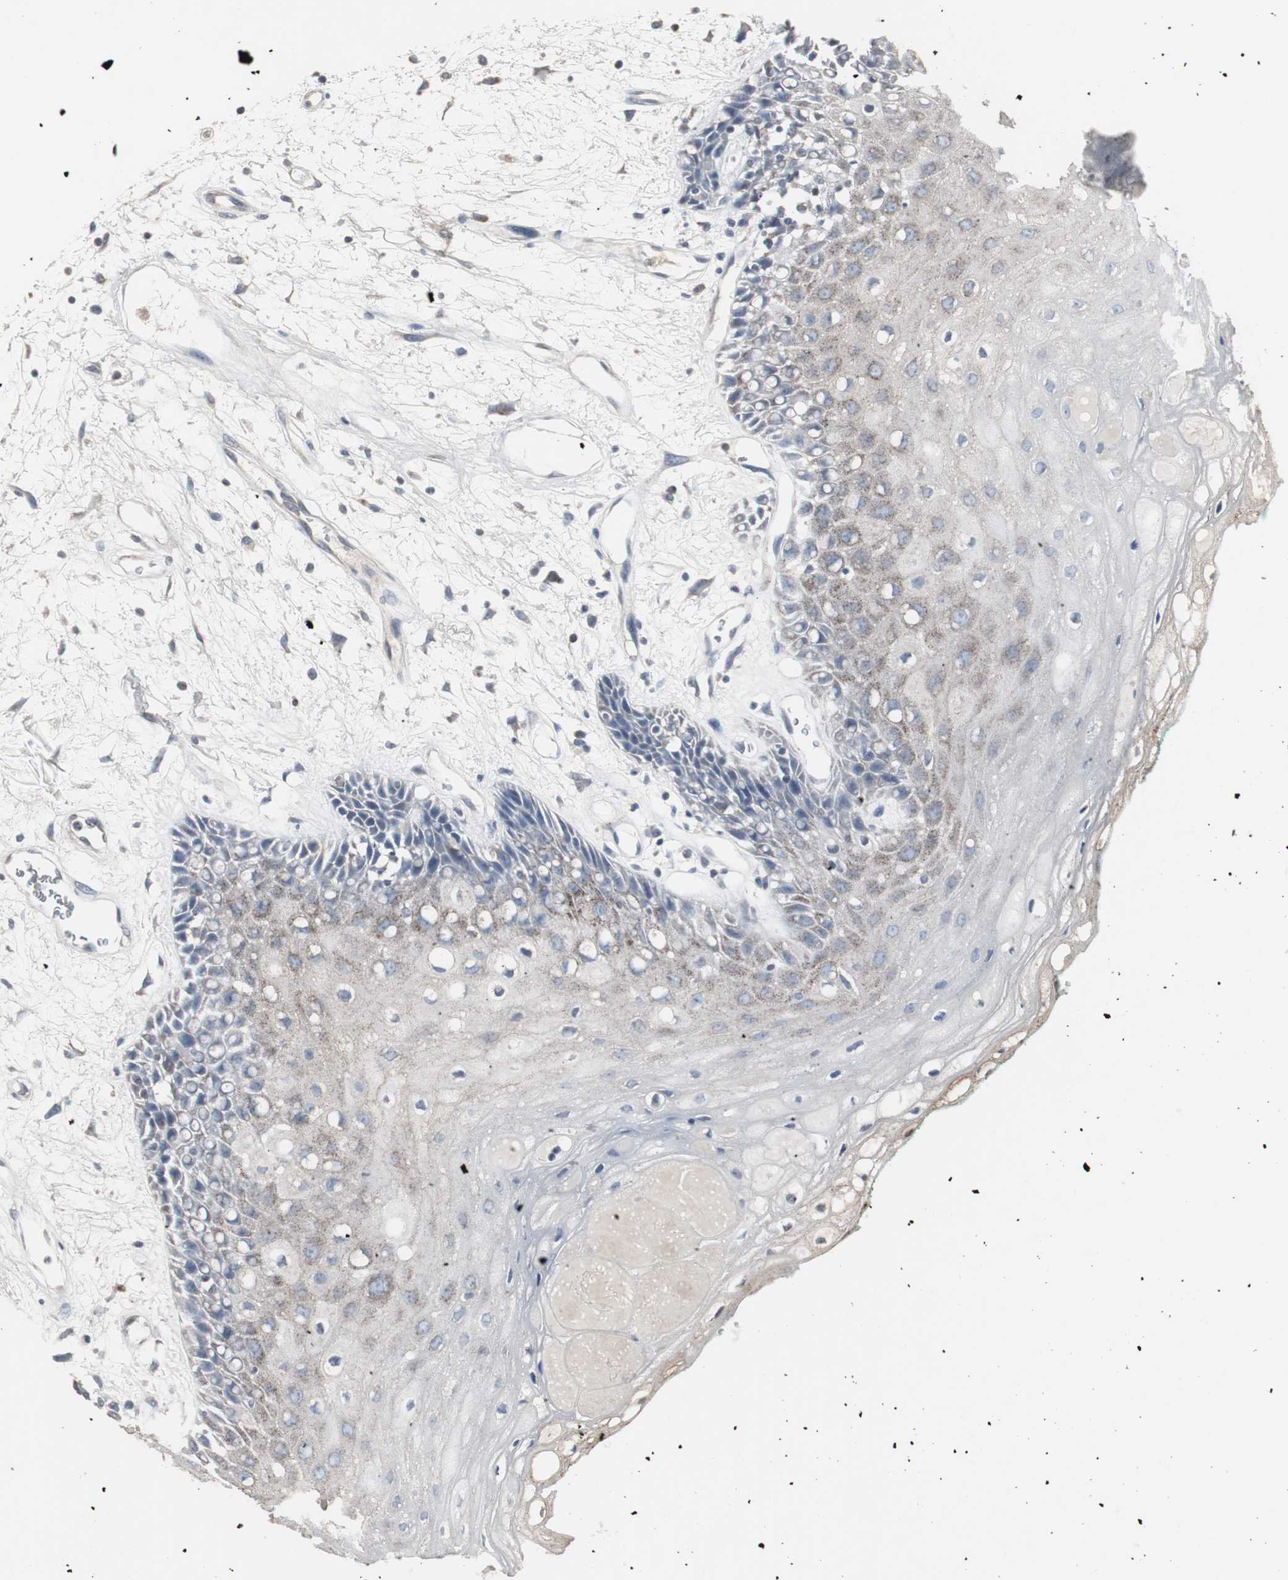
{"staining": {"intensity": "weak", "quantity": "<25%", "location": "cytoplasmic/membranous"}, "tissue": "oral mucosa", "cell_type": "Squamous epithelial cells", "image_type": "normal", "snomed": [{"axis": "morphology", "description": "Normal tissue, NOS"}, {"axis": "morphology", "description": "Squamous cell carcinoma, NOS"}, {"axis": "topography", "description": "Skeletal muscle"}, {"axis": "topography", "description": "Oral tissue"}, {"axis": "topography", "description": "Head-Neck"}], "caption": "This is a image of immunohistochemistry staining of benign oral mucosa, which shows no staining in squamous epithelial cells. The staining was performed using DAB (3,3'-diaminobenzidine) to visualize the protein expression in brown, while the nuclei were stained in blue with hematoxylin (Magnification: 20x).", "gene": "ACAA1", "patient": {"sex": "female", "age": 84}}